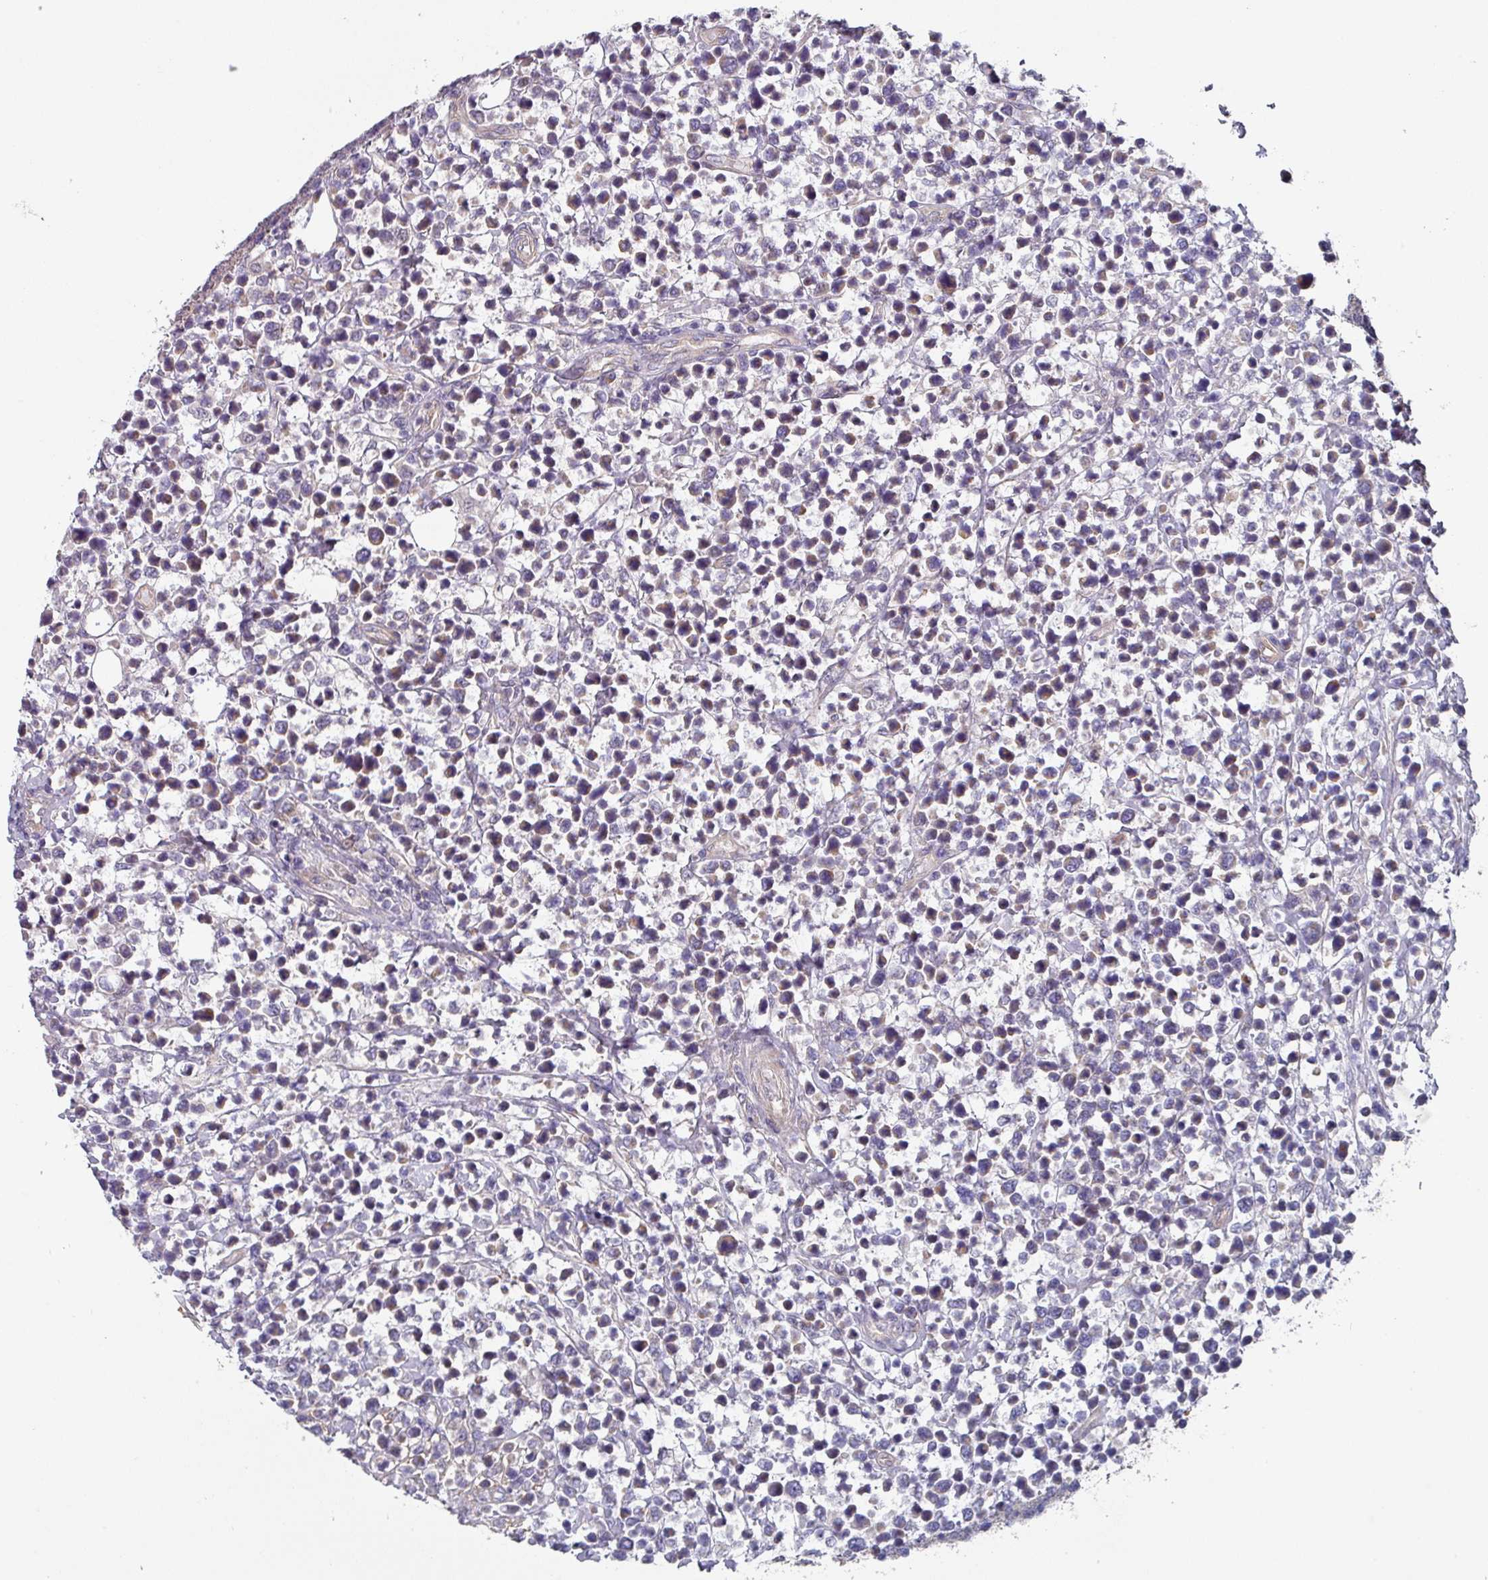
{"staining": {"intensity": "negative", "quantity": "none", "location": "none"}, "tissue": "lymphoma", "cell_type": "Tumor cells", "image_type": "cancer", "snomed": [{"axis": "morphology", "description": "Malignant lymphoma, non-Hodgkin's type, Low grade"}, {"axis": "topography", "description": "Lymph node"}], "caption": "This is an IHC micrograph of malignant lymphoma, non-Hodgkin's type (low-grade). There is no positivity in tumor cells.", "gene": "DCAF12L2", "patient": {"sex": "male", "age": 60}}